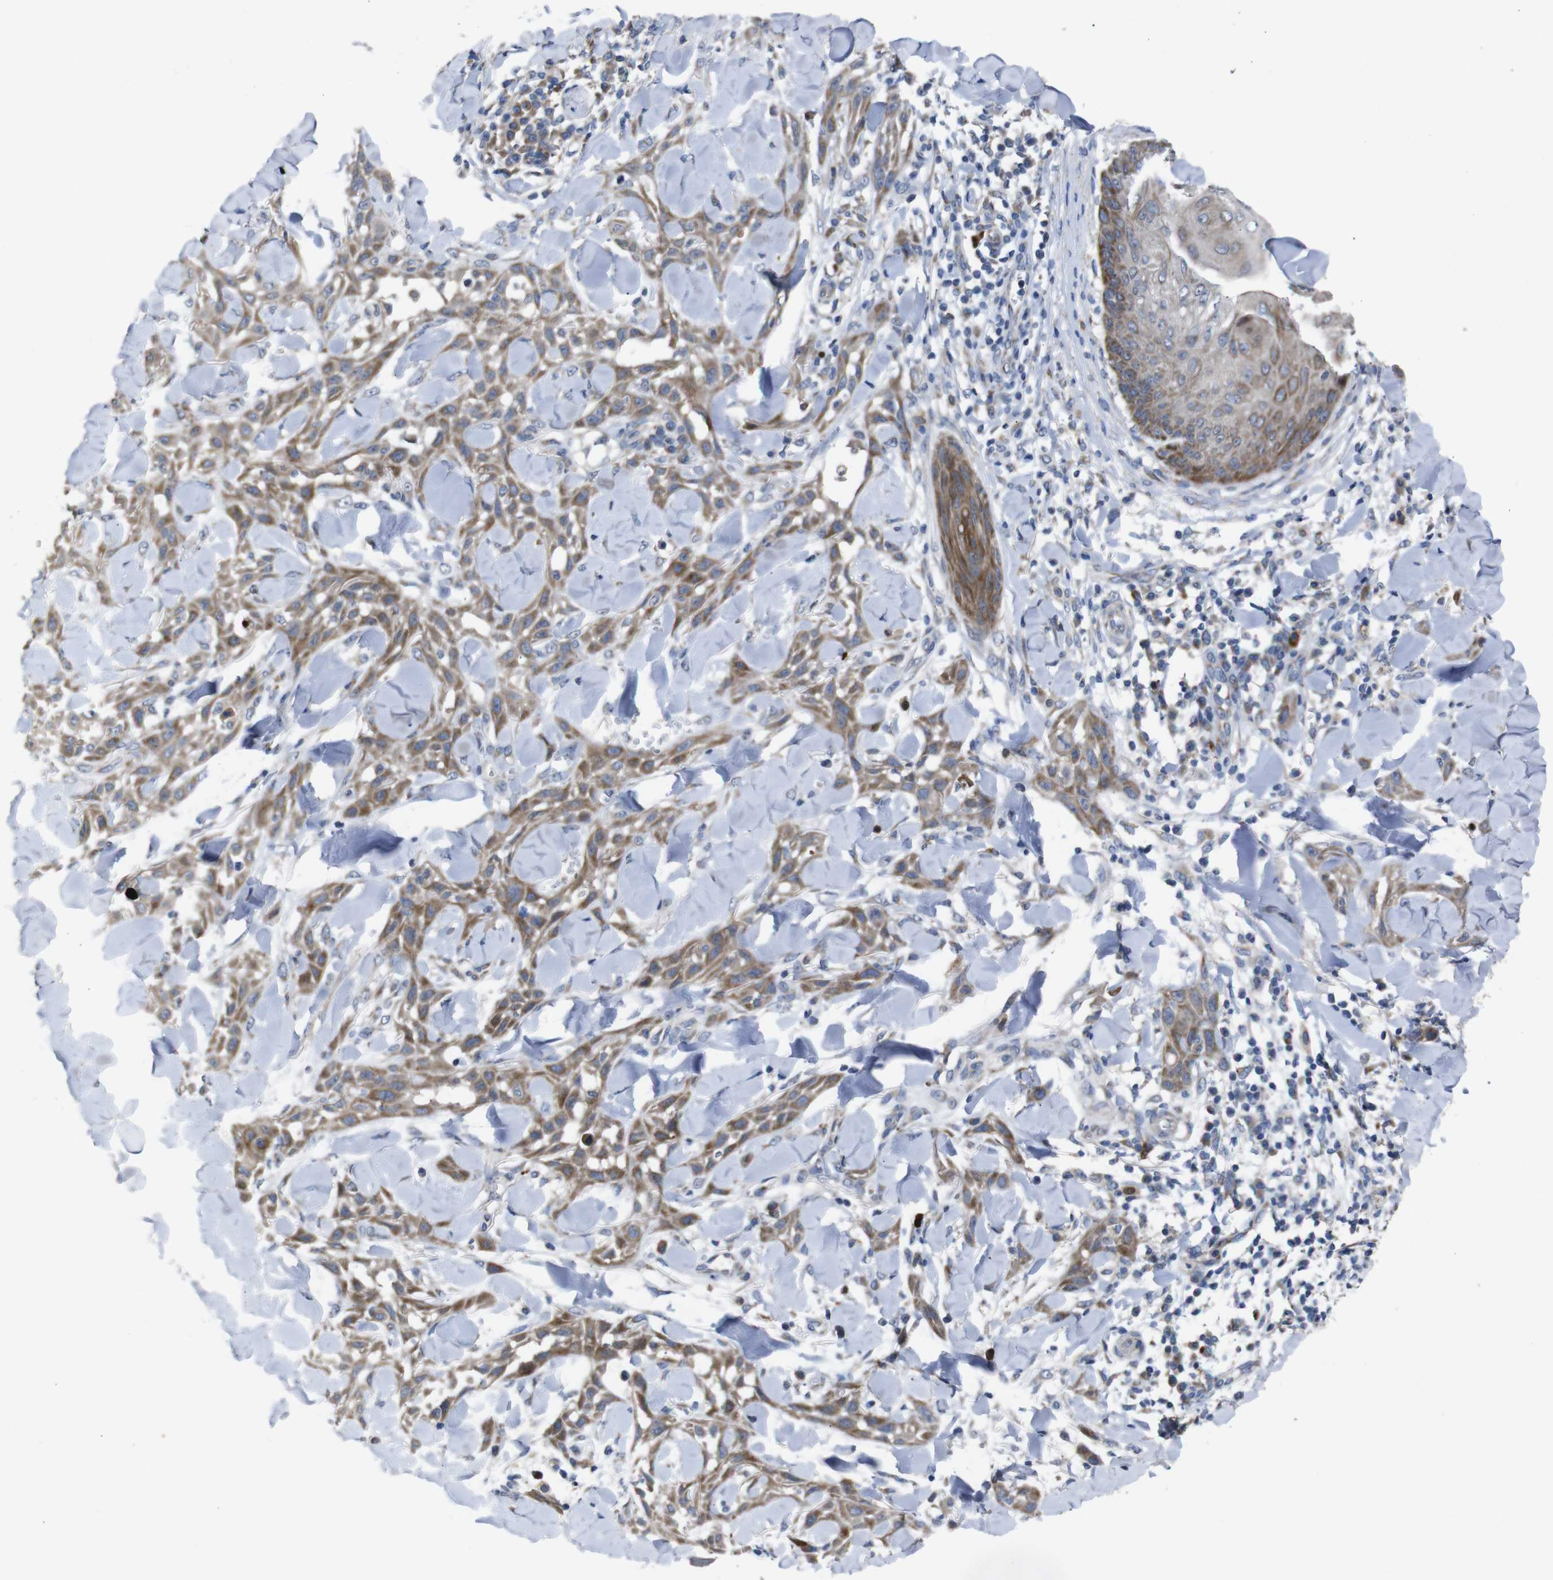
{"staining": {"intensity": "moderate", "quantity": ">75%", "location": "cytoplasmic/membranous"}, "tissue": "skin cancer", "cell_type": "Tumor cells", "image_type": "cancer", "snomed": [{"axis": "morphology", "description": "Squamous cell carcinoma, NOS"}, {"axis": "topography", "description": "Skin"}], "caption": "Skin cancer stained for a protein (brown) displays moderate cytoplasmic/membranous positive positivity in approximately >75% of tumor cells.", "gene": "CHST10", "patient": {"sex": "male", "age": 24}}